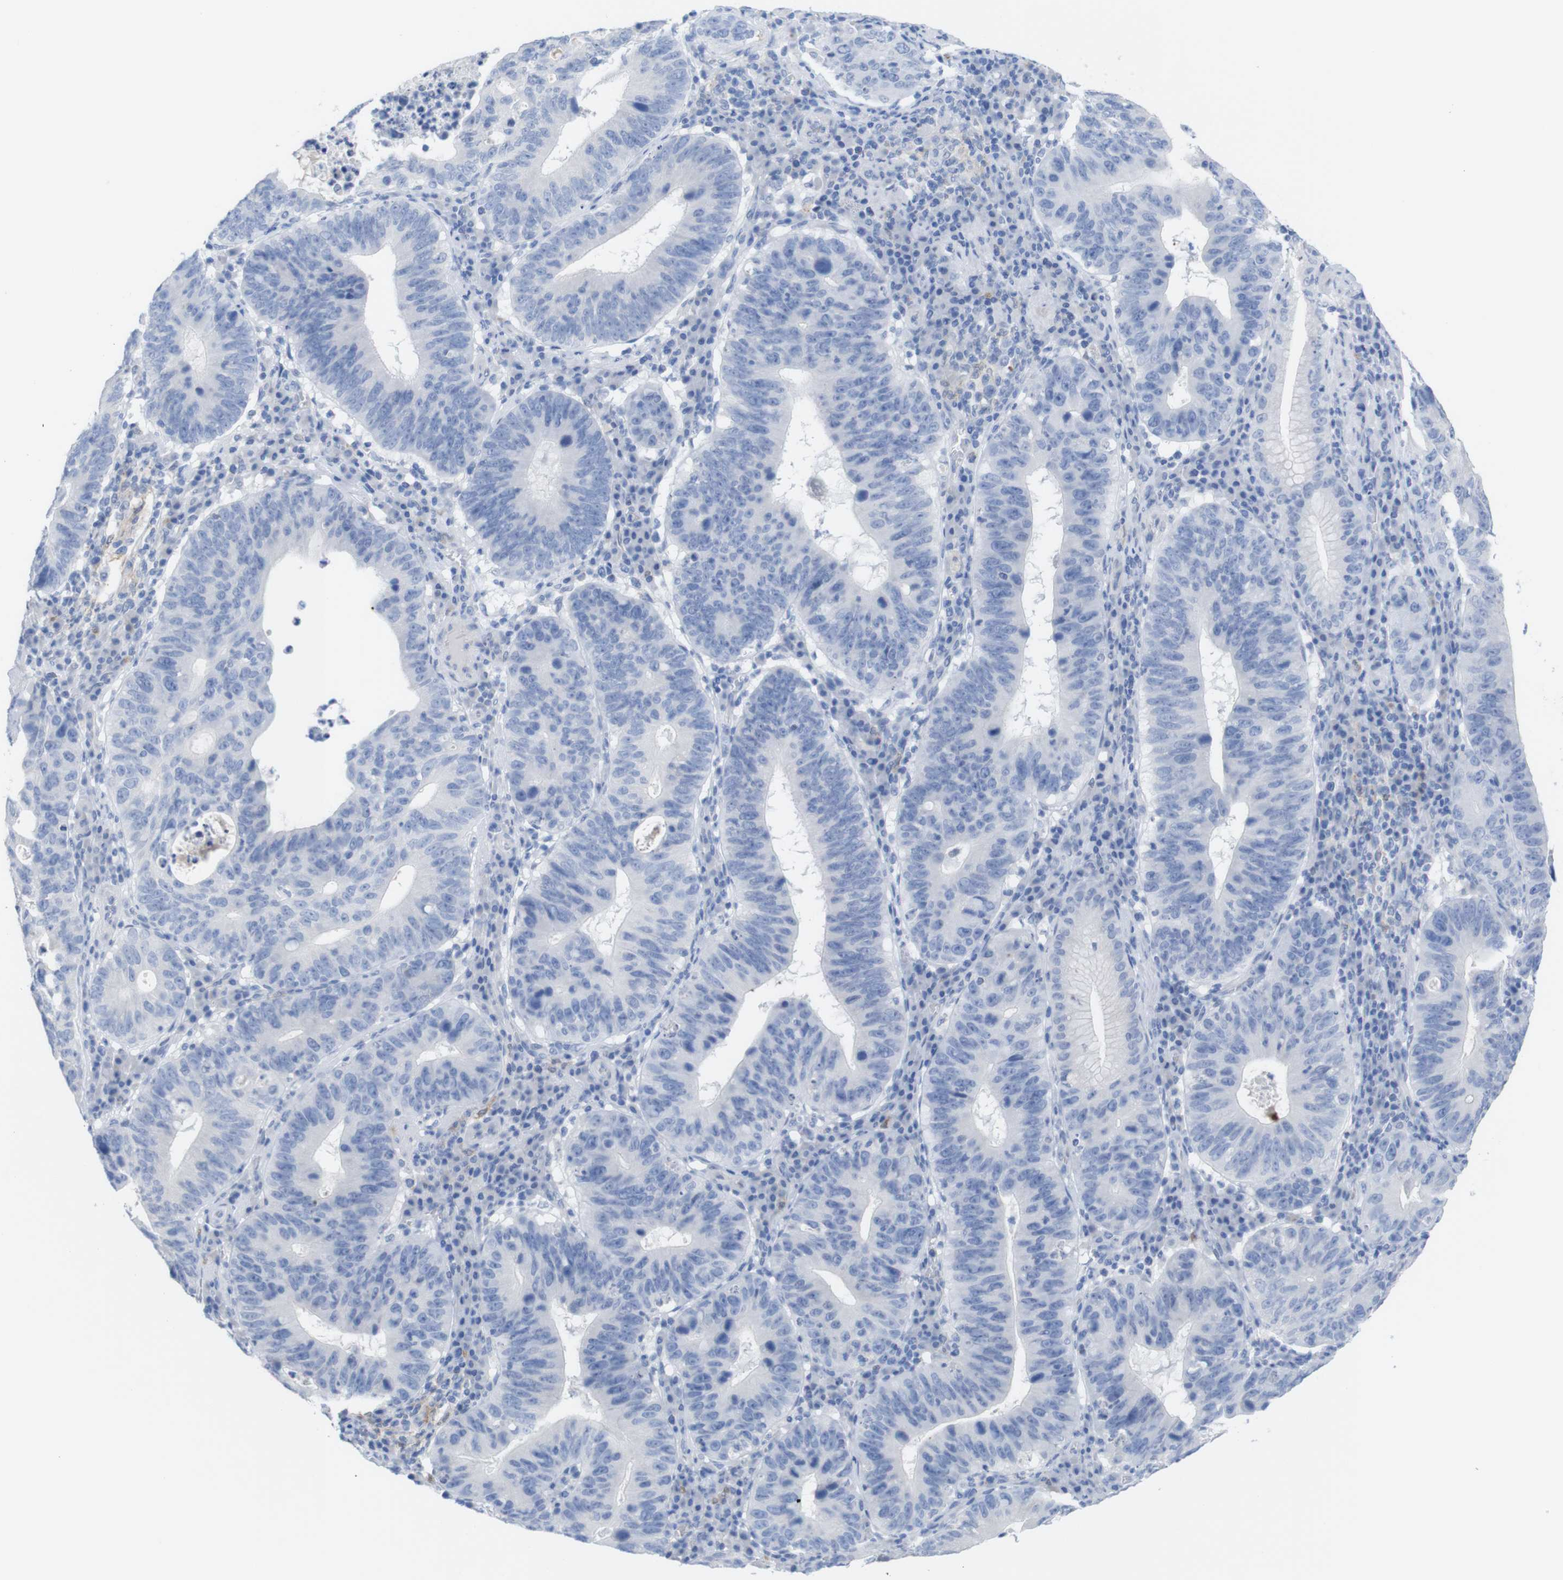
{"staining": {"intensity": "weak", "quantity": "<25%", "location": "cytoplasmic/membranous,nuclear"}, "tissue": "stomach cancer", "cell_type": "Tumor cells", "image_type": "cancer", "snomed": [{"axis": "morphology", "description": "Adenocarcinoma, NOS"}, {"axis": "topography", "description": "Stomach"}], "caption": "Tumor cells are negative for protein expression in human stomach adenocarcinoma.", "gene": "PNMA1", "patient": {"sex": "male", "age": 59}}